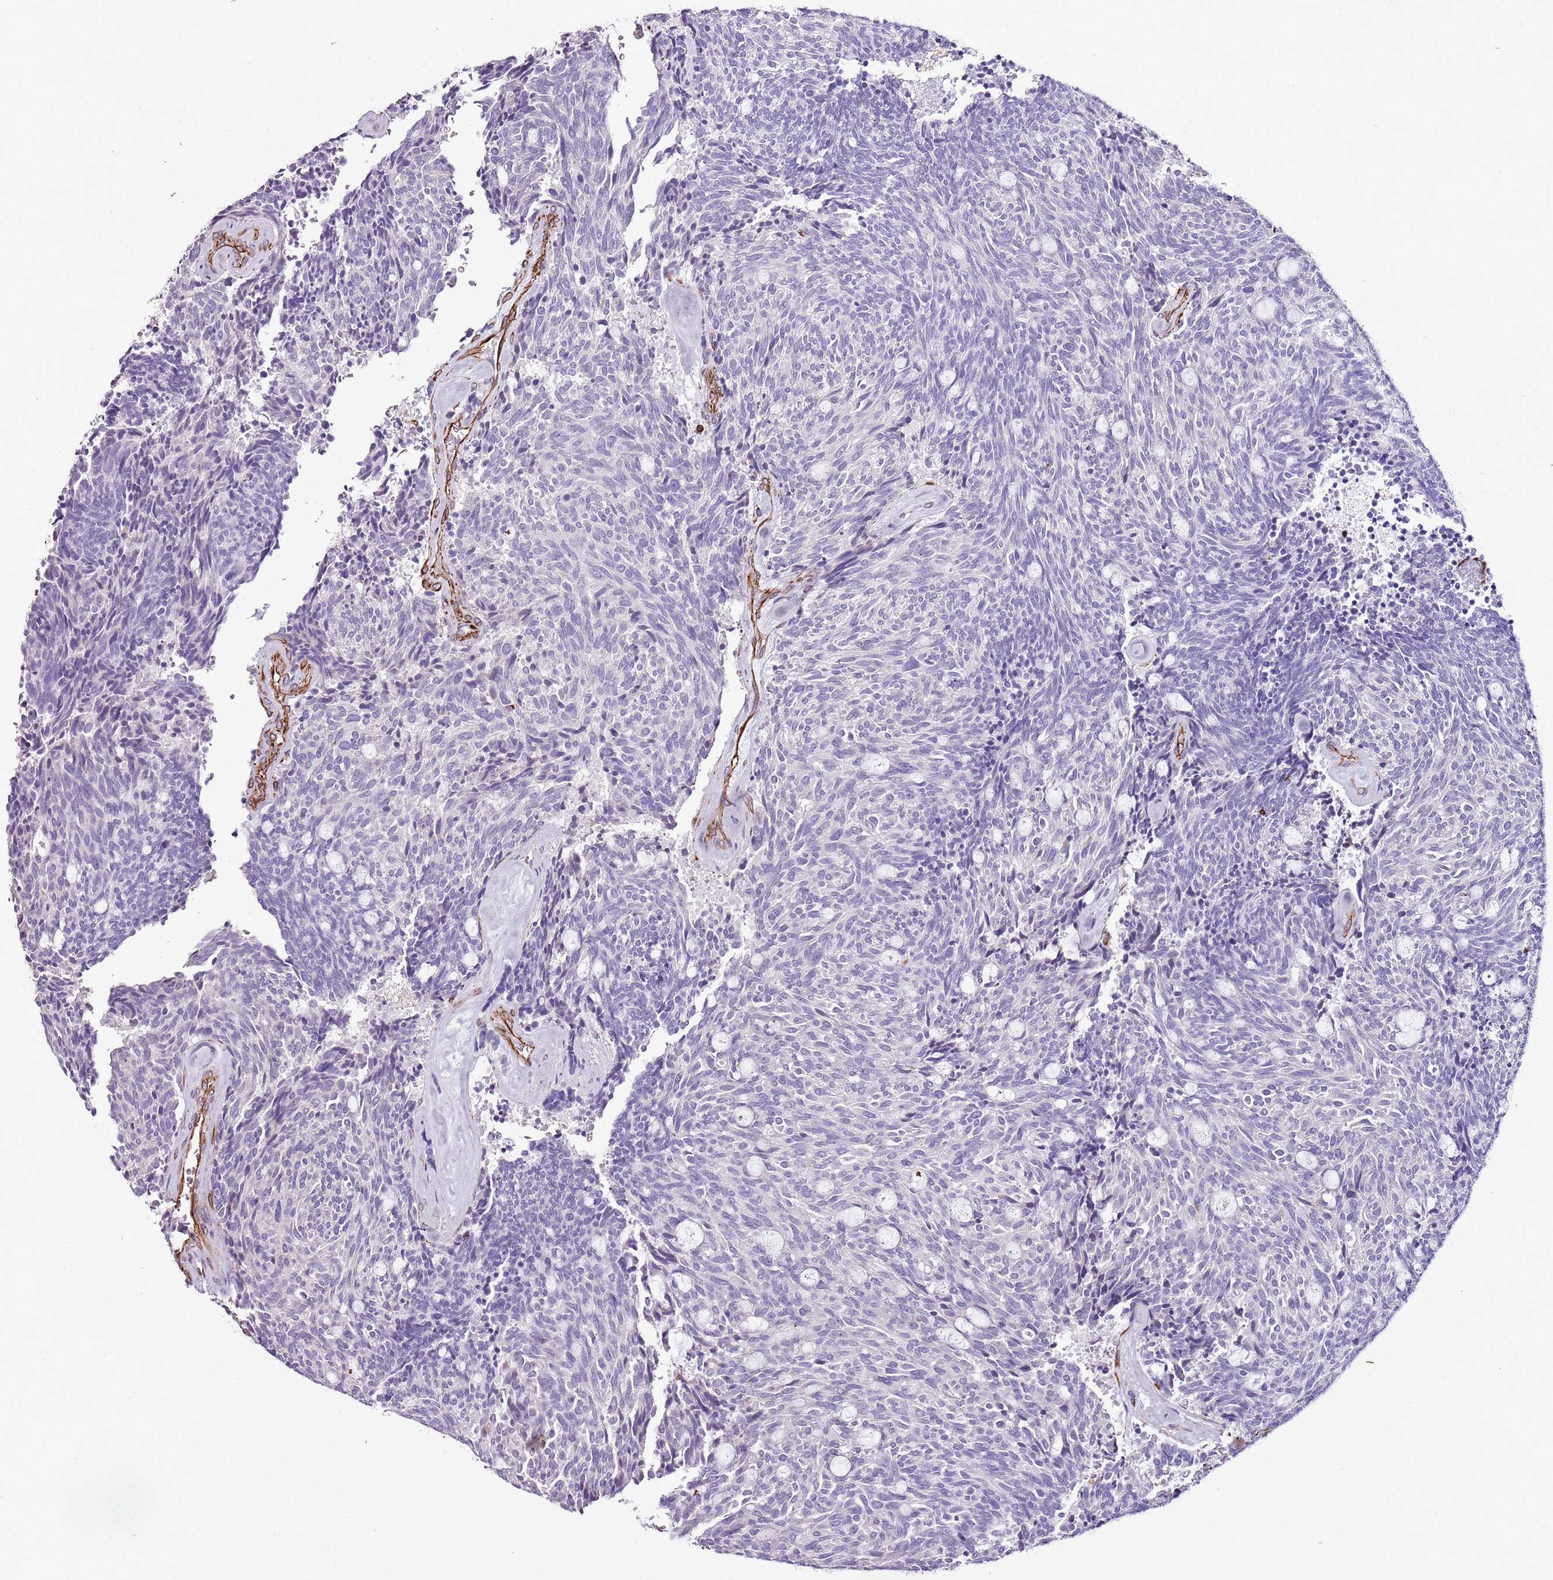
{"staining": {"intensity": "negative", "quantity": "none", "location": "none"}, "tissue": "carcinoid", "cell_type": "Tumor cells", "image_type": "cancer", "snomed": [{"axis": "morphology", "description": "Carcinoid, malignant, NOS"}, {"axis": "topography", "description": "Pancreas"}], "caption": "The immunohistochemistry (IHC) histopathology image has no significant staining in tumor cells of carcinoid (malignant) tissue.", "gene": "ZNF786", "patient": {"sex": "female", "age": 54}}